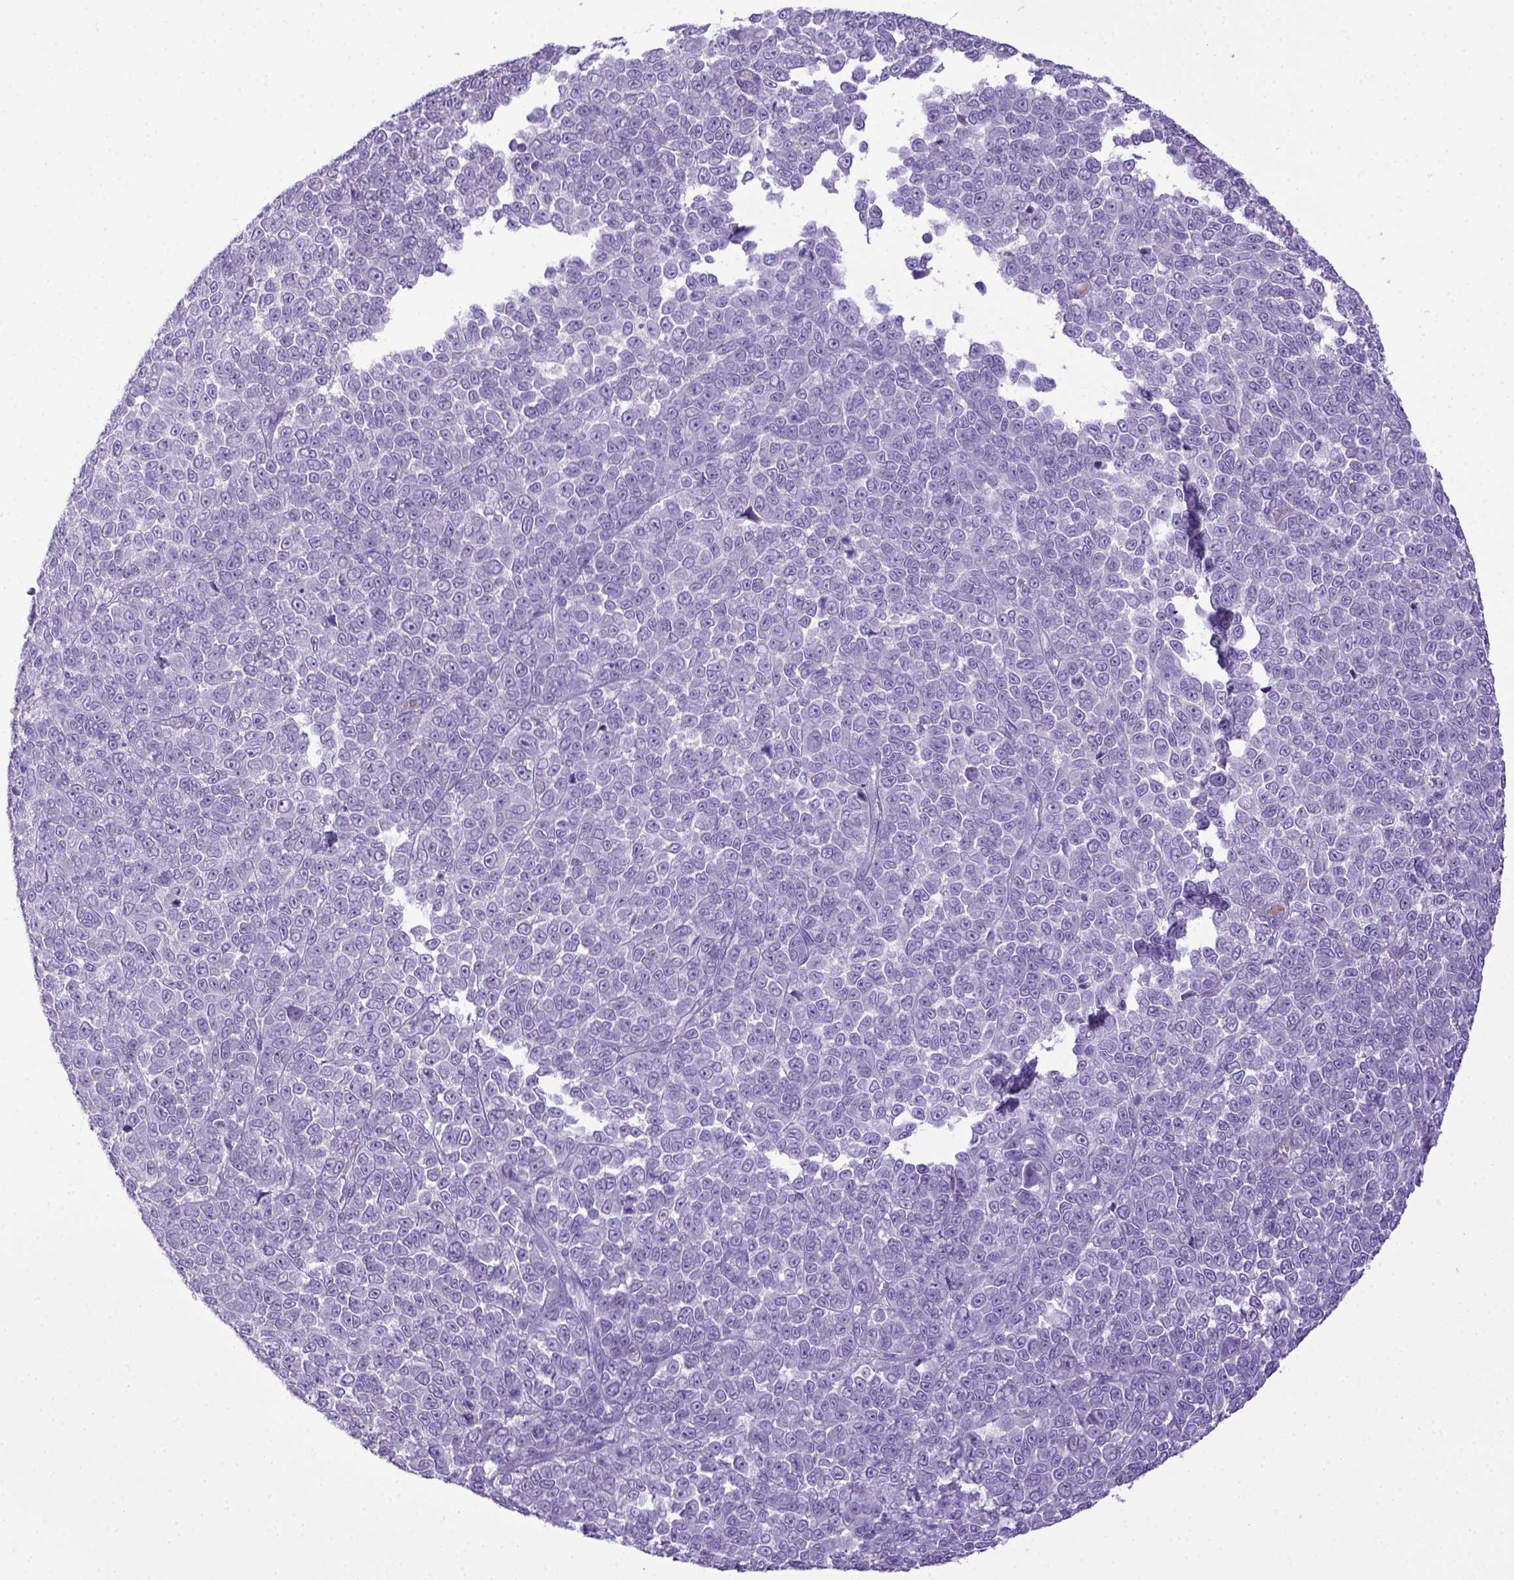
{"staining": {"intensity": "negative", "quantity": "none", "location": "none"}, "tissue": "melanoma", "cell_type": "Tumor cells", "image_type": "cancer", "snomed": [{"axis": "morphology", "description": "Malignant melanoma, NOS"}, {"axis": "topography", "description": "Skin"}], "caption": "Human malignant melanoma stained for a protein using immunohistochemistry displays no staining in tumor cells.", "gene": "ITIH4", "patient": {"sex": "female", "age": 95}}